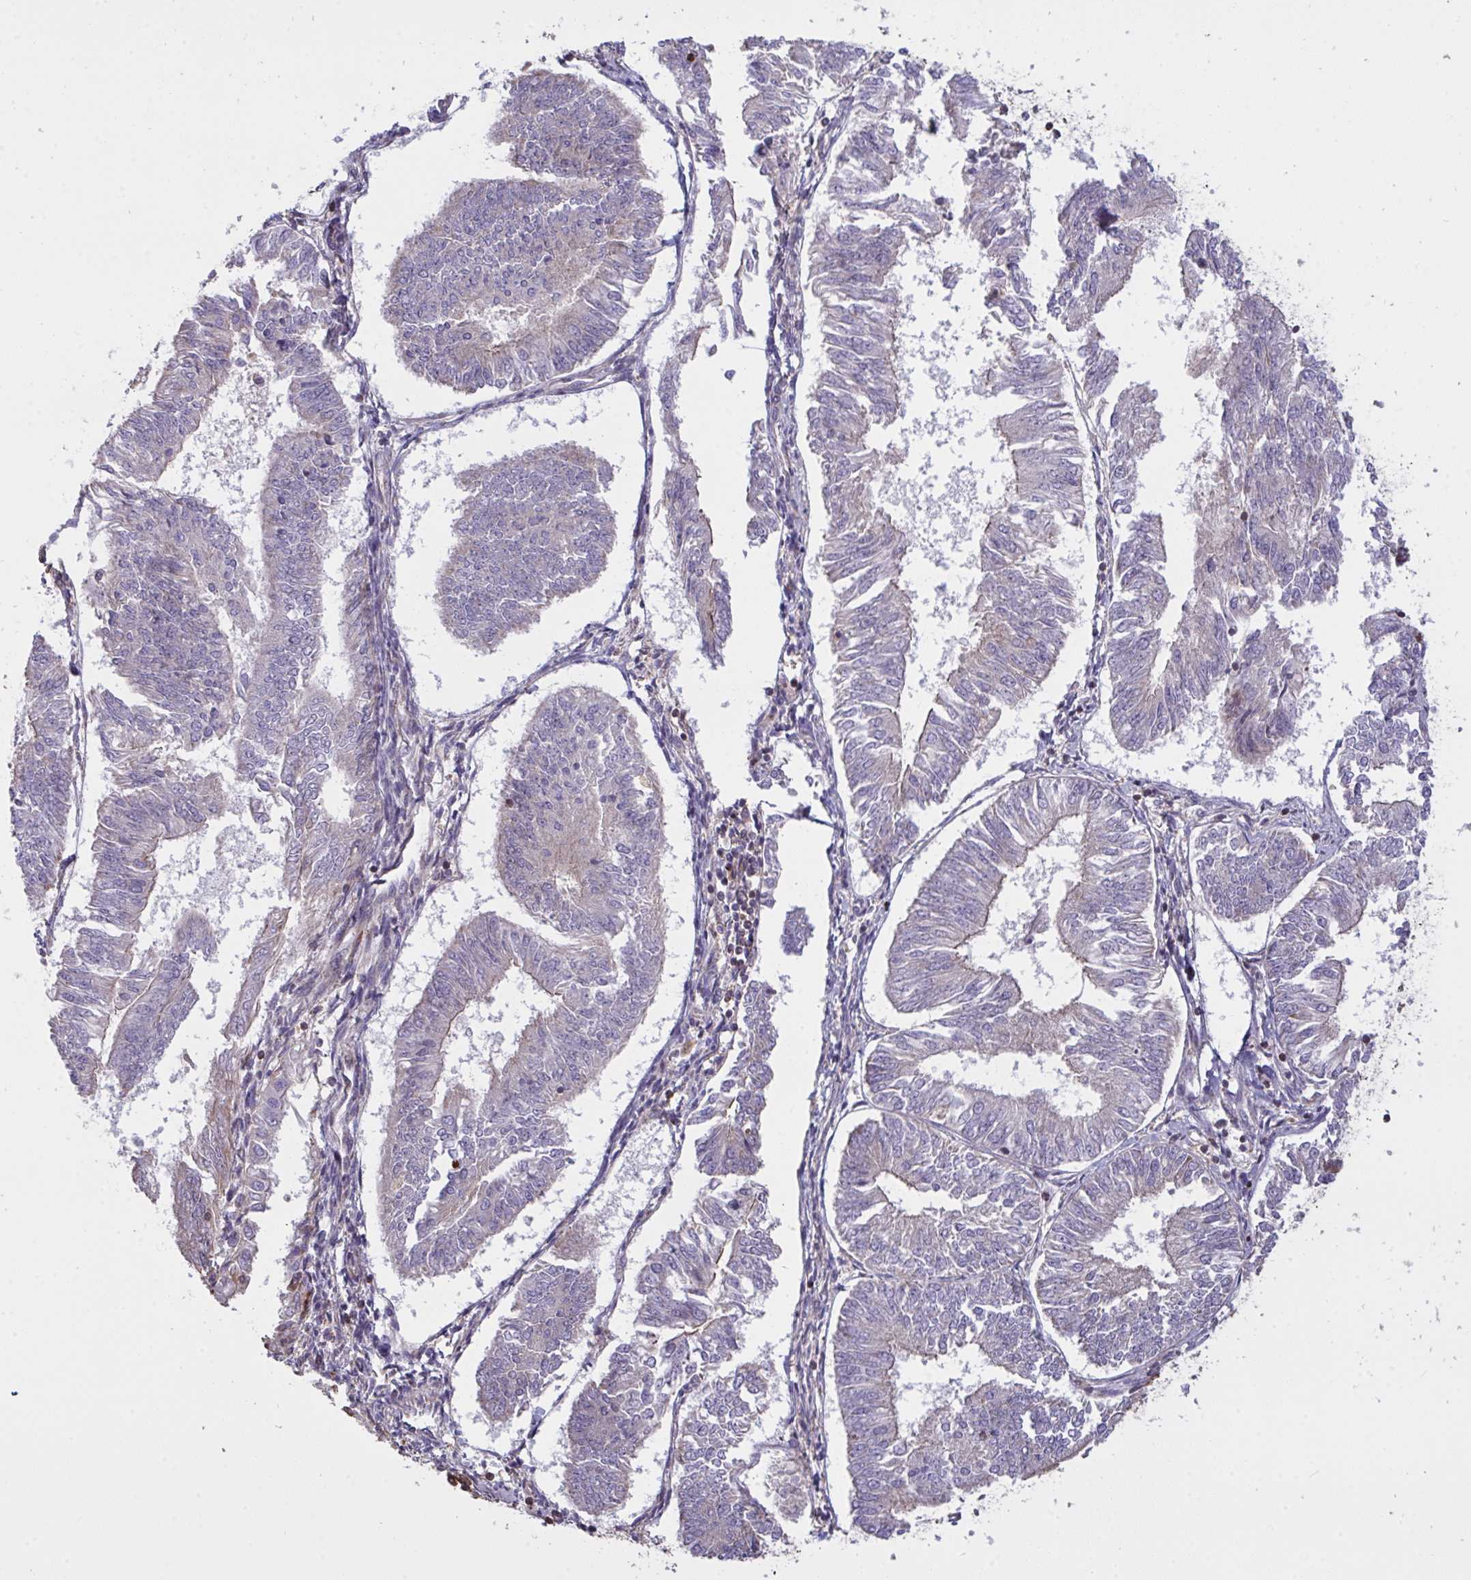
{"staining": {"intensity": "weak", "quantity": "<25%", "location": "cytoplasmic/membranous"}, "tissue": "endometrial cancer", "cell_type": "Tumor cells", "image_type": "cancer", "snomed": [{"axis": "morphology", "description": "Adenocarcinoma, NOS"}, {"axis": "topography", "description": "Endometrium"}], "caption": "A micrograph of endometrial adenocarcinoma stained for a protein demonstrates no brown staining in tumor cells. (DAB IHC with hematoxylin counter stain).", "gene": "MICOS10", "patient": {"sex": "female", "age": 58}}